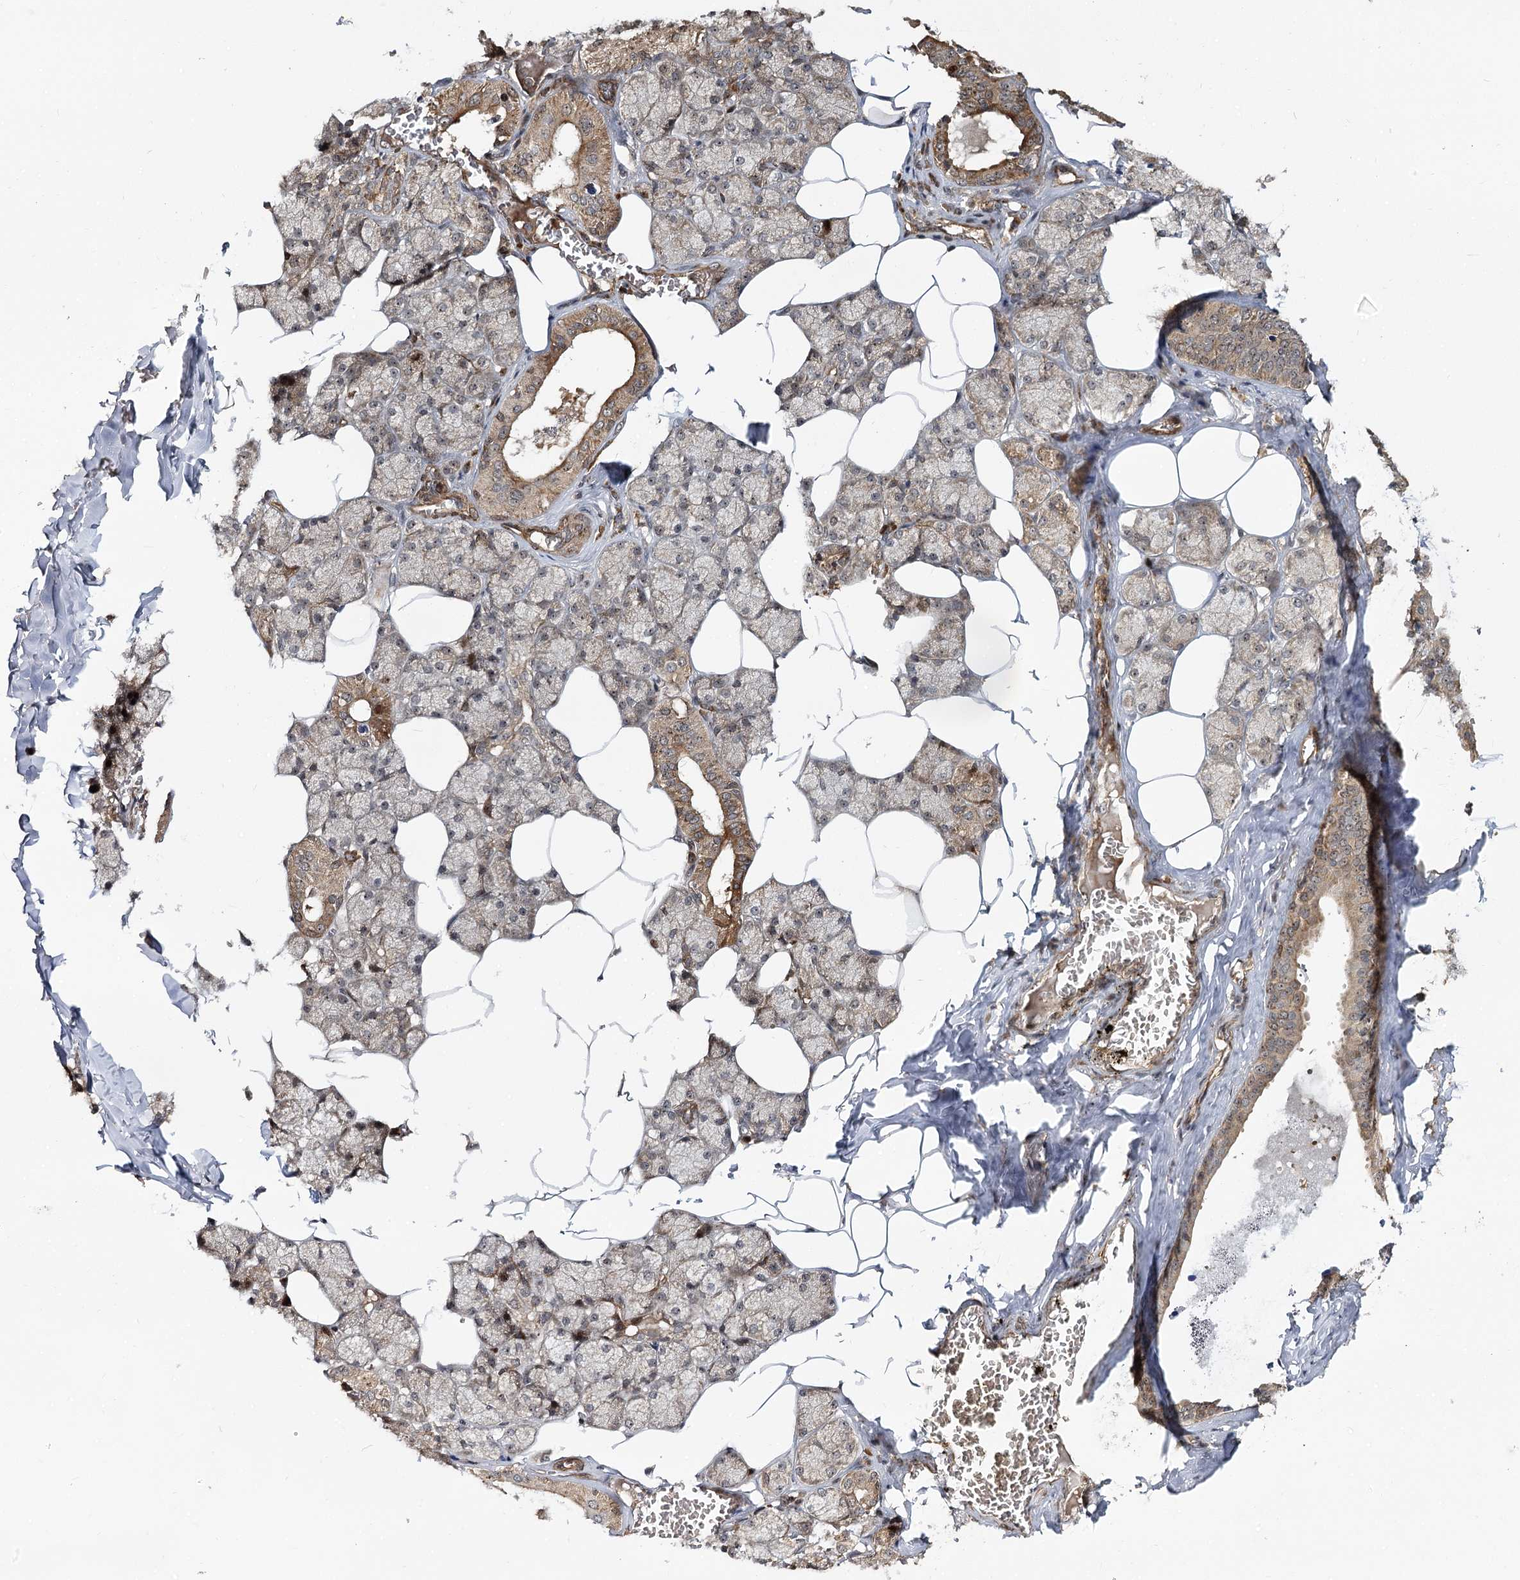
{"staining": {"intensity": "moderate", "quantity": "25%-75%", "location": "cytoplasmic/membranous,nuclear"}, "tissue": "salivary gland", "cell_type": "Glandular cells", "image_type": "normal", "snomed": [{"axis": "morphology", "description": "Normal tissue, NOS"}, {"axis": "topography", "description": "Salivary gland"}], "caption": "Benign salivary gland demonstrates moderate cytoplasmic/membranous,nuclear positivity in about 25%-75% of glandular cells, visualized by immunohistochemistry.", "gene": "PIK3C2A", "patient": {"sex": "male", "age": 62}}